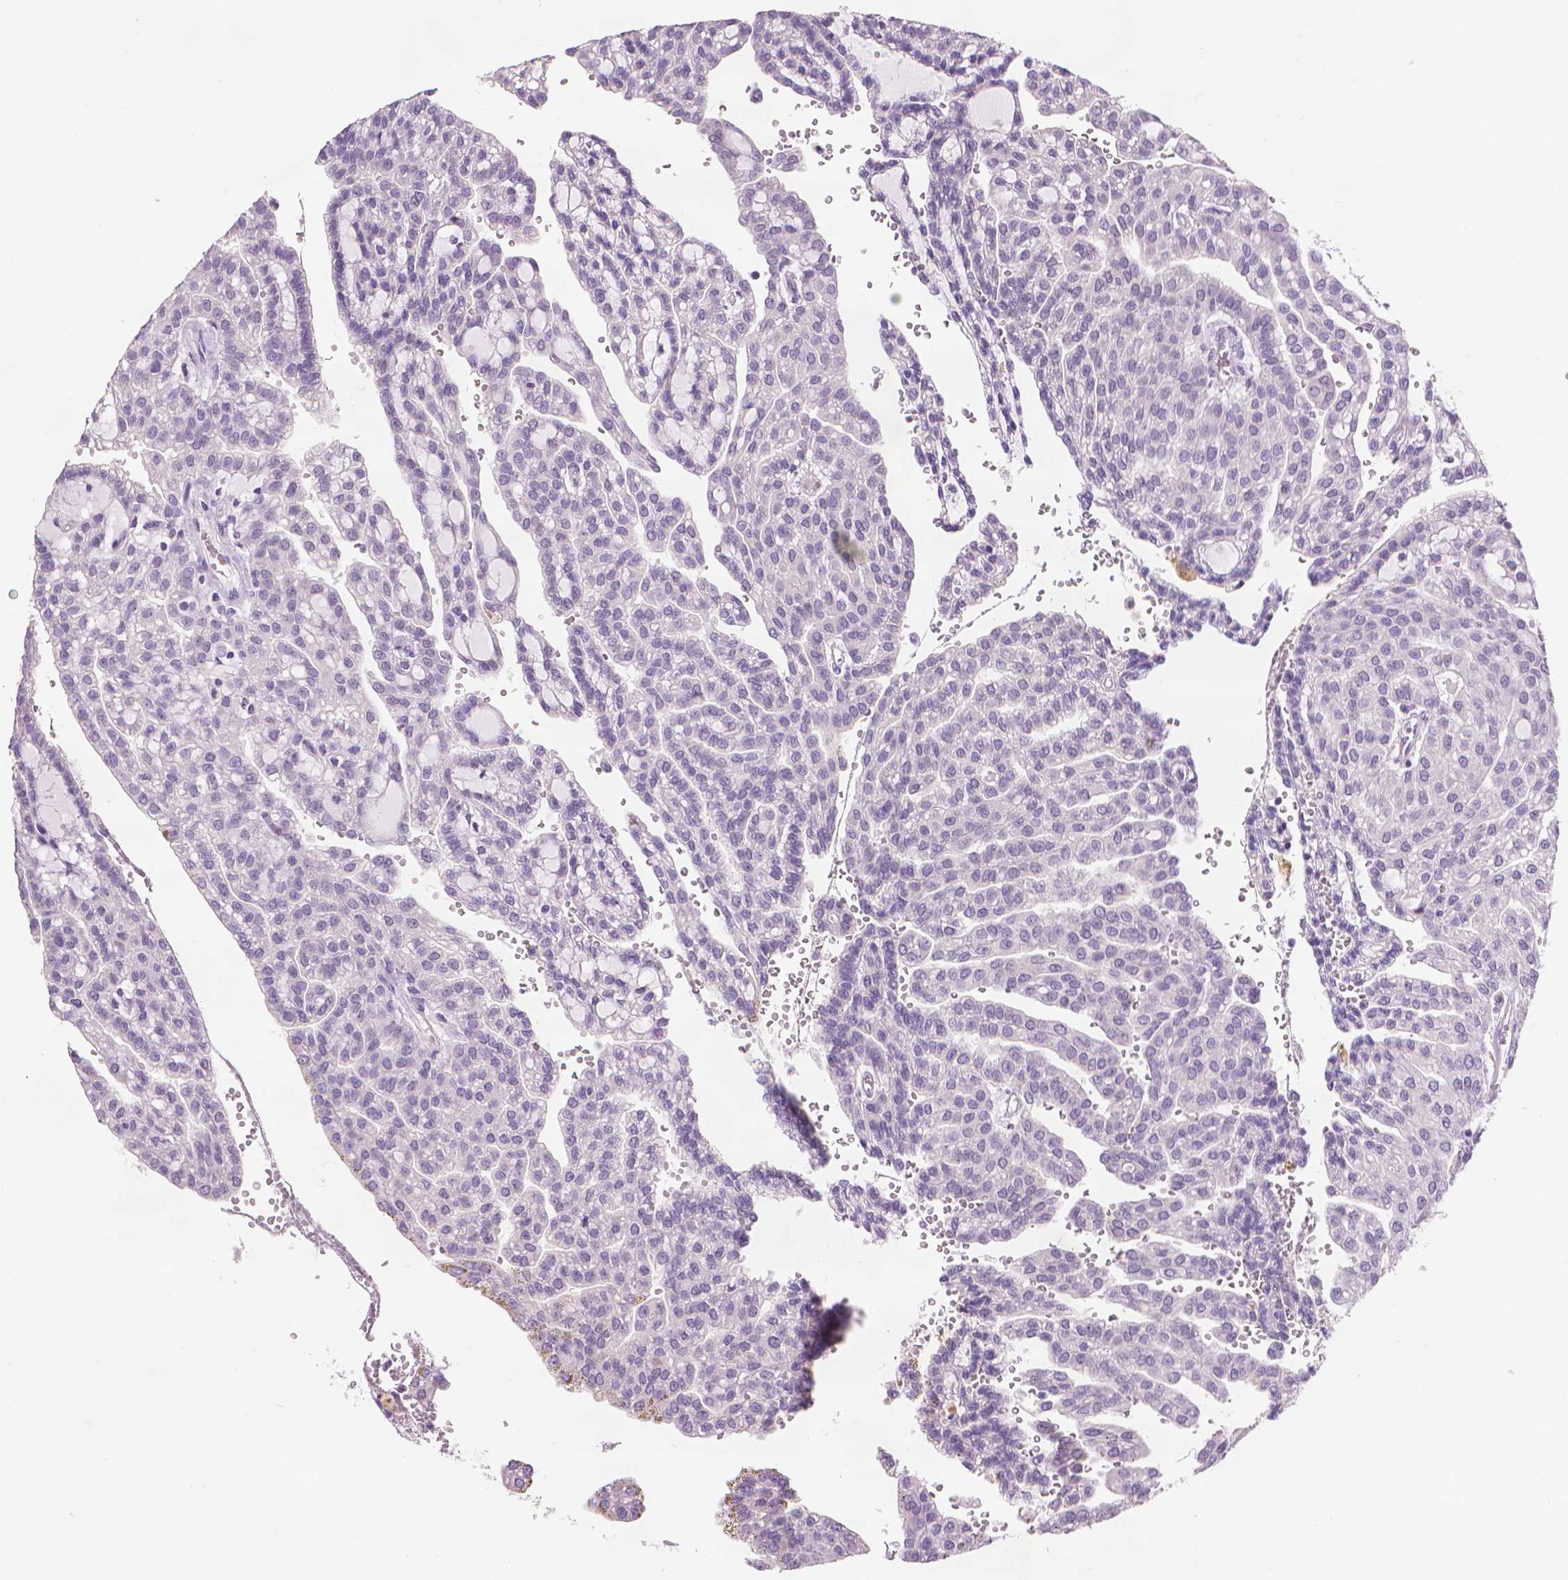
{"staining": {"intensity": "negative", "quantity": "none", "location": "none"}, "tissue": "renal cancer", "cell_type": "Tumor cells", "image_type": "cancer", "snomed": [{"axis": "morphology", "description": "Adenocarcinoma, NOS"}, {"axis": "topography", "description": "Kidney"}], "caption": "An image of human renal adenocarcinoma is negative for staining in tumor cells.", "gene": "FASN", "patient": {"sex": "male", "age": 63}}